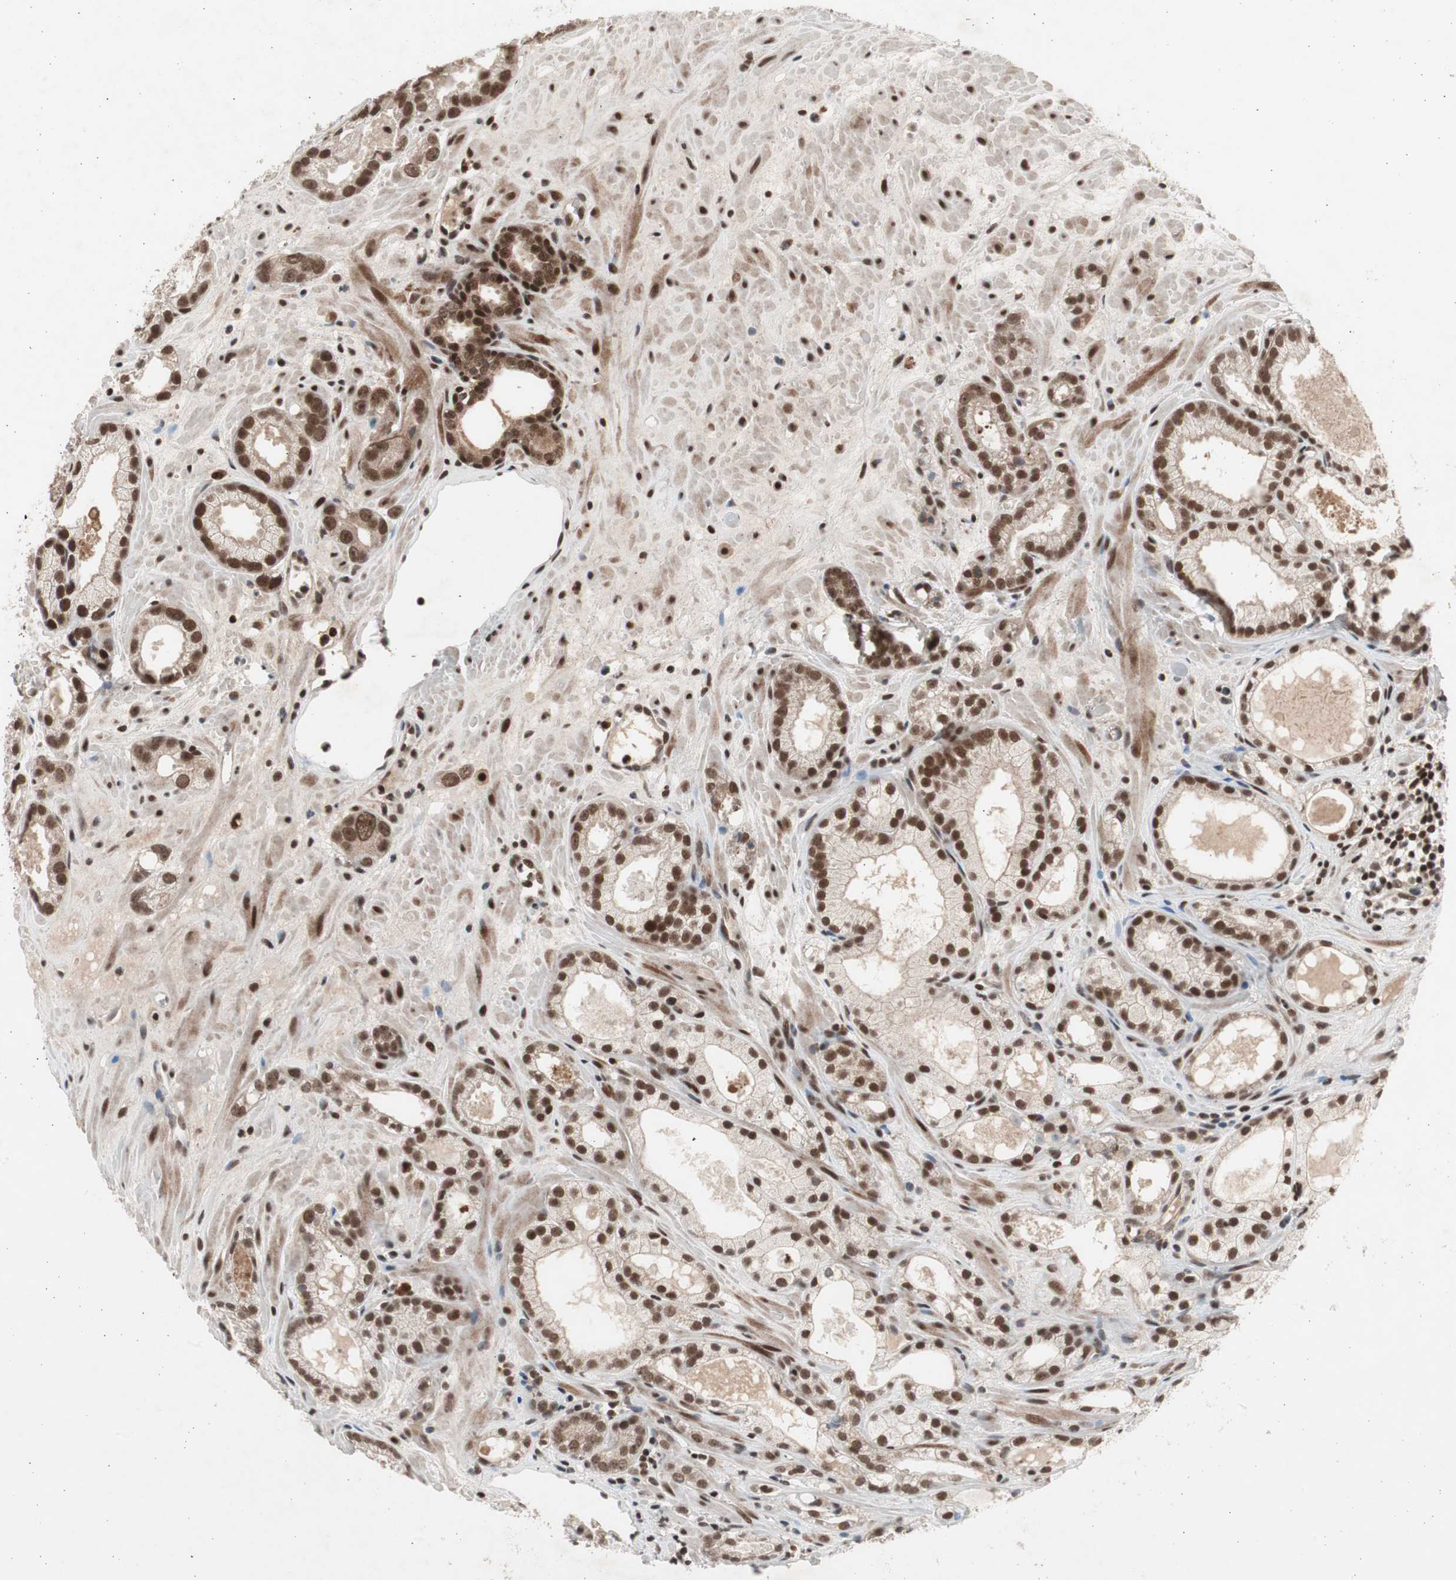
{"staining": {"intensity": "moderate", "quantity": ">75%", "location": "nuclear"}, "tissue": "prostate cancer", "cell_type": "Tumor cells", "image_type": "cancer", "snomed": [{"axis": "morphology", "description": "Adenocarcinoma, Low grade"}, {"axis": "topography", "description": "Prostate"}], "caption": "The histopathology image demonstrates immunohistochemical staining of prostate low-grade adenocarcinoma. There is moderate nuclear expression is appreciated in approximately >75% of tumor cells. The protein of interest is stained brown, and the nuclei are stained in blue (DAB (3,3'-diaminobenzidine) IHC with brightfield microscopy, high magnification).", "gene": "RPA1", "patient": {"sex": "male", "age": 57}}